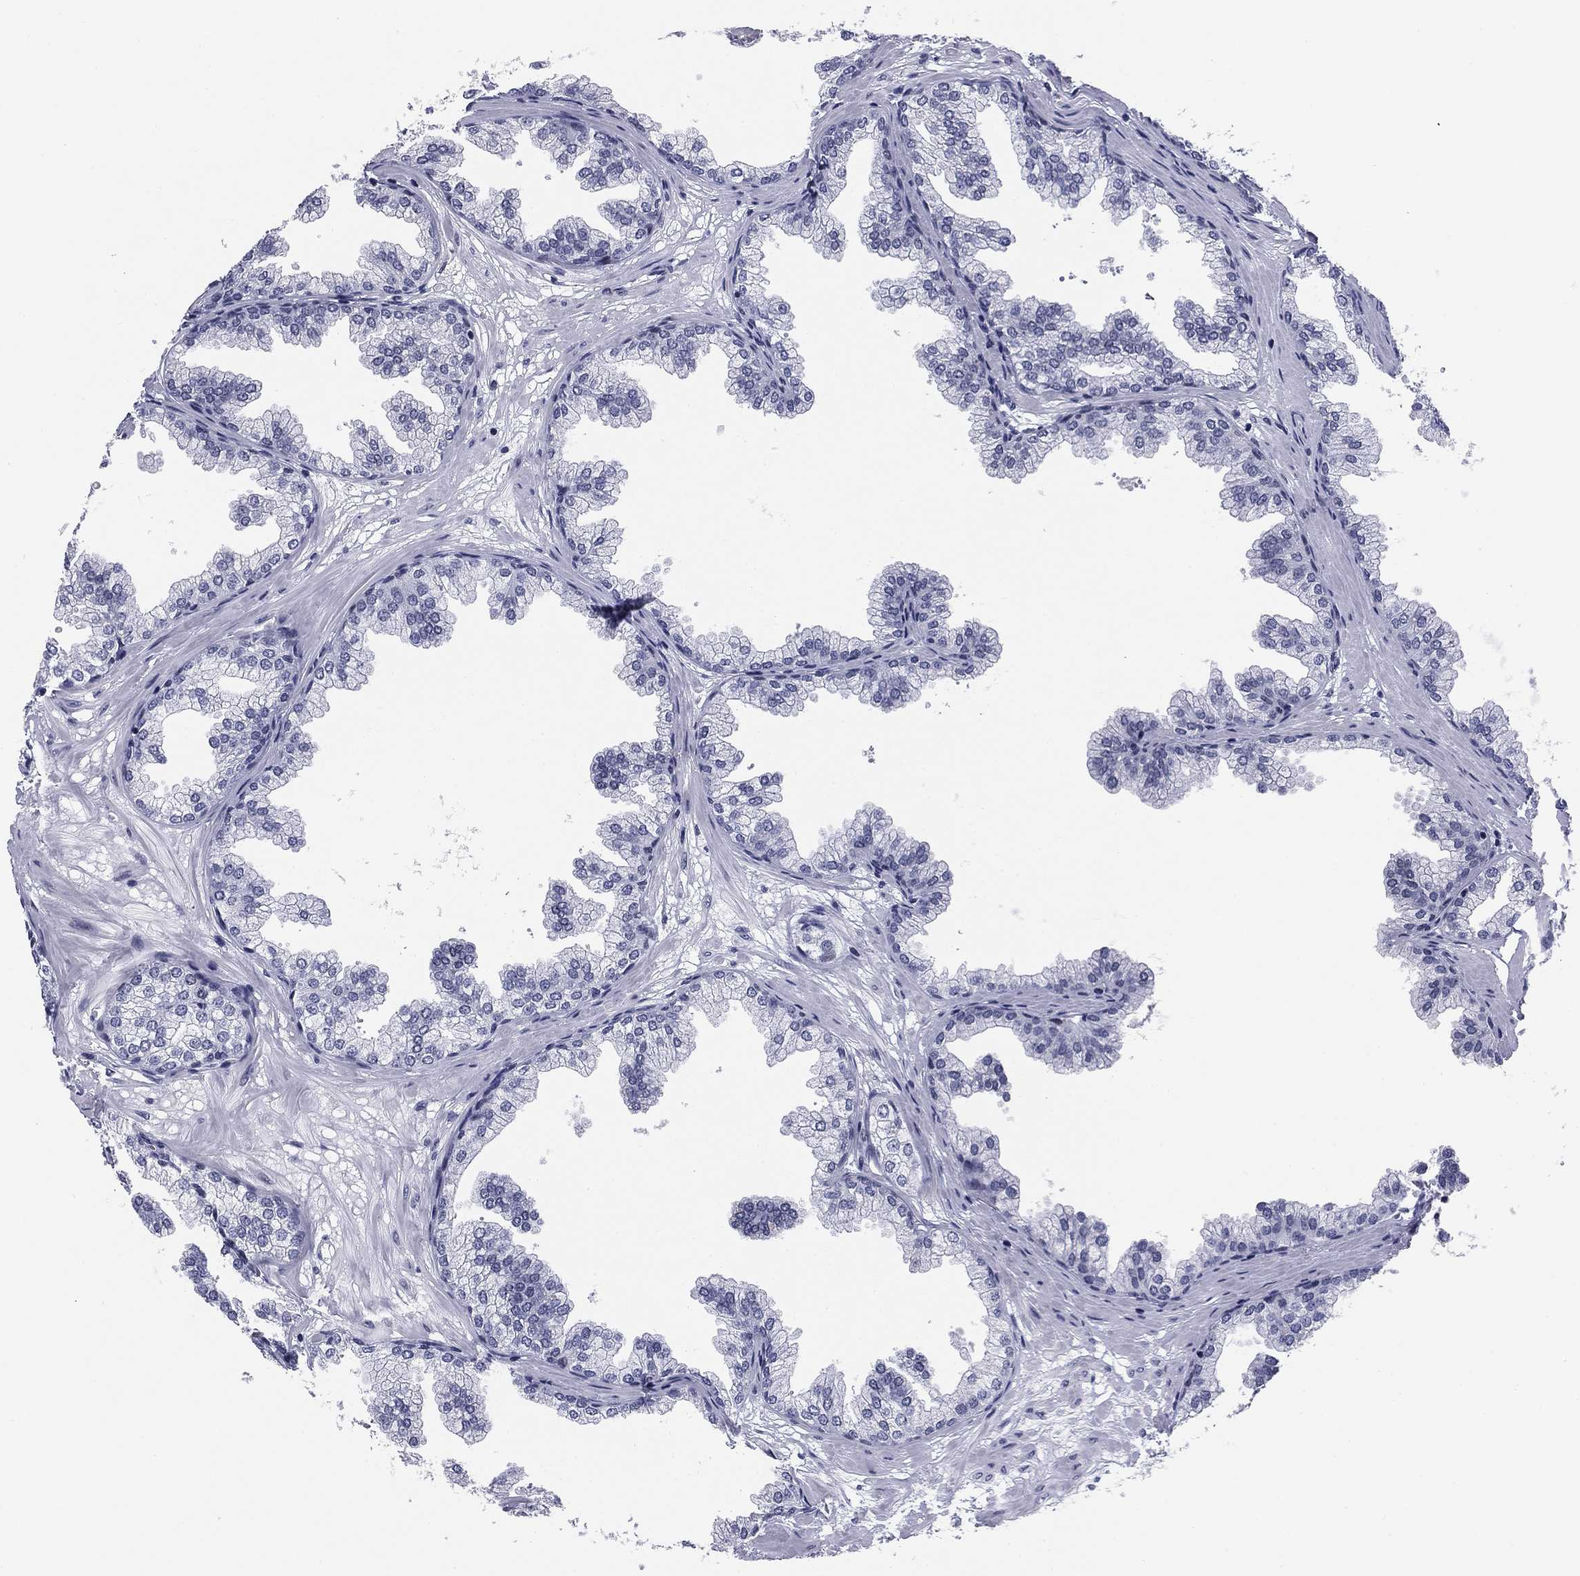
{"staining": {"intensity": "negative", "quantity": "none", "location": "none"}, "tissue": "prostate", "cell_type": "Glandular cells", "image_type": "normal", "snomed": [{"axis": "morphology", "description": "Normal tissue, NOS"}, {"axis": "topography", "description": "Prostate"}], "caption": "This is a photomicrograph of IHC staining of normal prostate, which shows no staining in glandular cells.", "gene": "CCDC144A", "patient": {"sex": "male", "age": 37}}